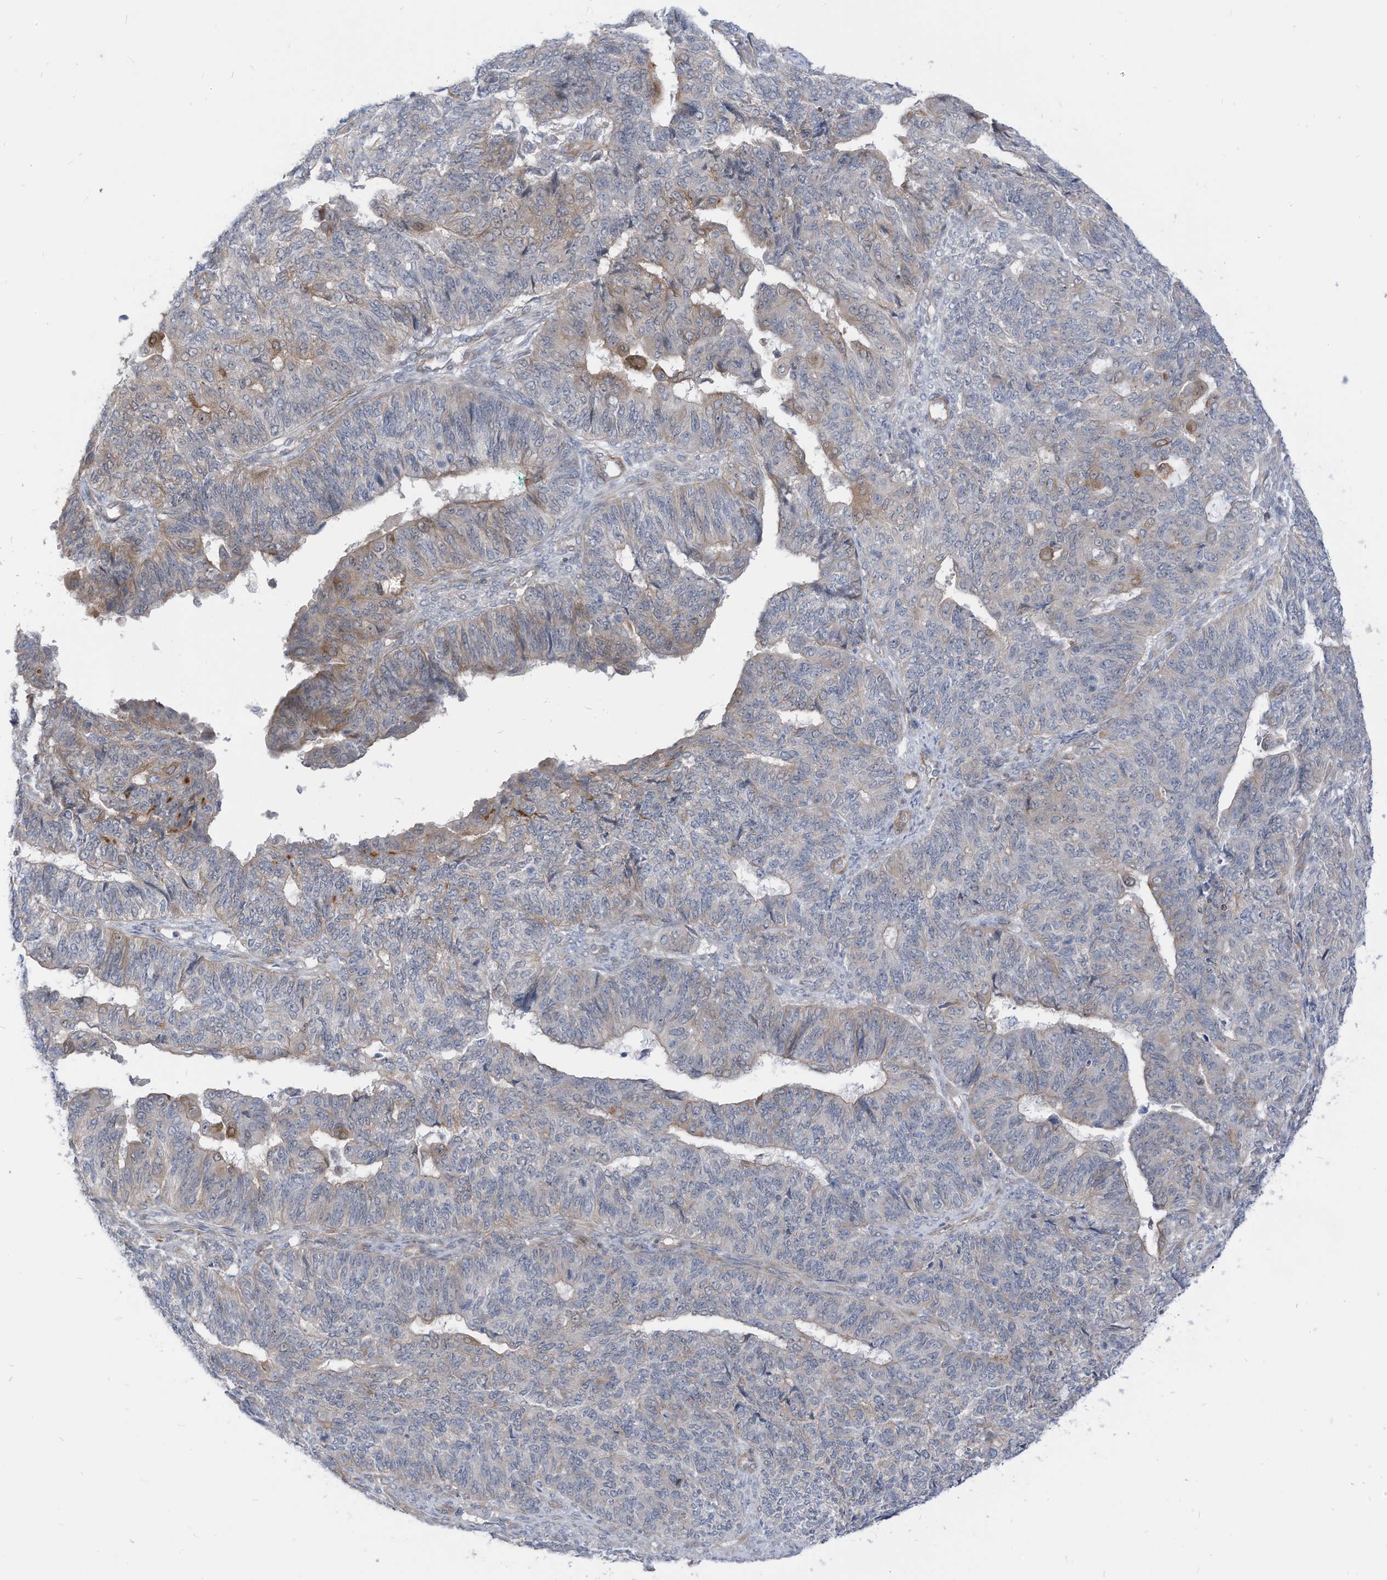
{"staining": {"intensity": "weak", "quantity": "<25%", "location": "cytoplasmic/membranous"}, "tissue": "endometrial cancer", "cell_type": "Tumor cells", "image_type": "cancer", "snomed": [{"axis": "morphology", "description": "Adenocarcinoma, NOS"}, {"axis": "topography", "description": "Endometrium"}], "caption": "Protein analysis of endometrial cancer demonstrates no significant positivity in tumor cells.", "gene": "GPATCH3", "patient": {"sex": "female", "age": 32}}